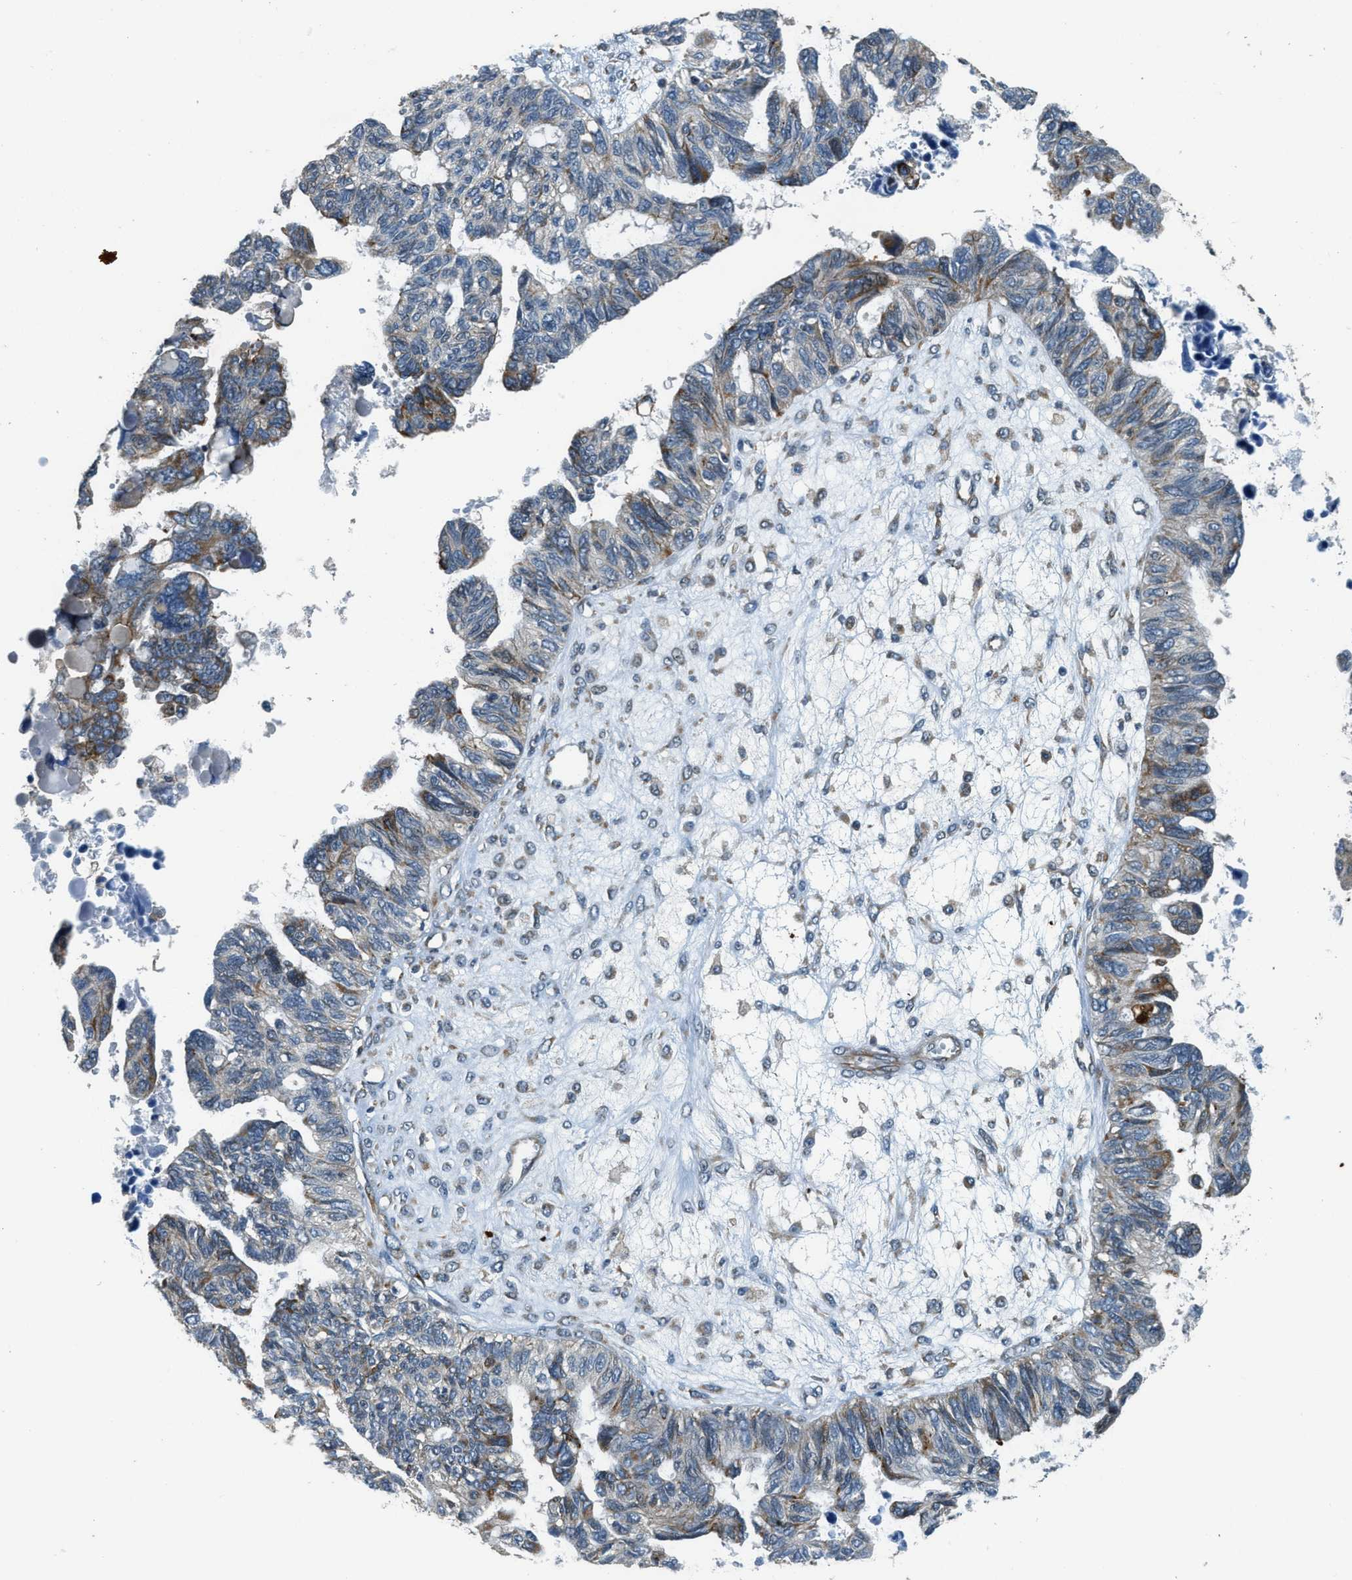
{"staining": {"intensity": "moderate", "quantity": "25%-75%", "location": "cytoplasmic/membranous"}, "tissue": "ovarian cancer", "cell_type": "Tumor cells", "image_type": "cancer", "snomed": [{"axis": "morphology", "description": "Cystadenocarcinoma, serous, NOS"}, {"axis": "topography", "description": "Ovary"}], "caption": "Immunohistochemistry (IHC) of ovarian cancer exhibits medium levels of moderate cytoplasmic/membranous expression in approximately 25%-75% of tumor cells. The staining was performed using DAB (3,3'-diaminobenzidine), with brown indicating positive protein expression. Nuclei are stained blue with hematoxylin.", "gene": "HERC2", "patient": {"sex": "female", "age": 79}}